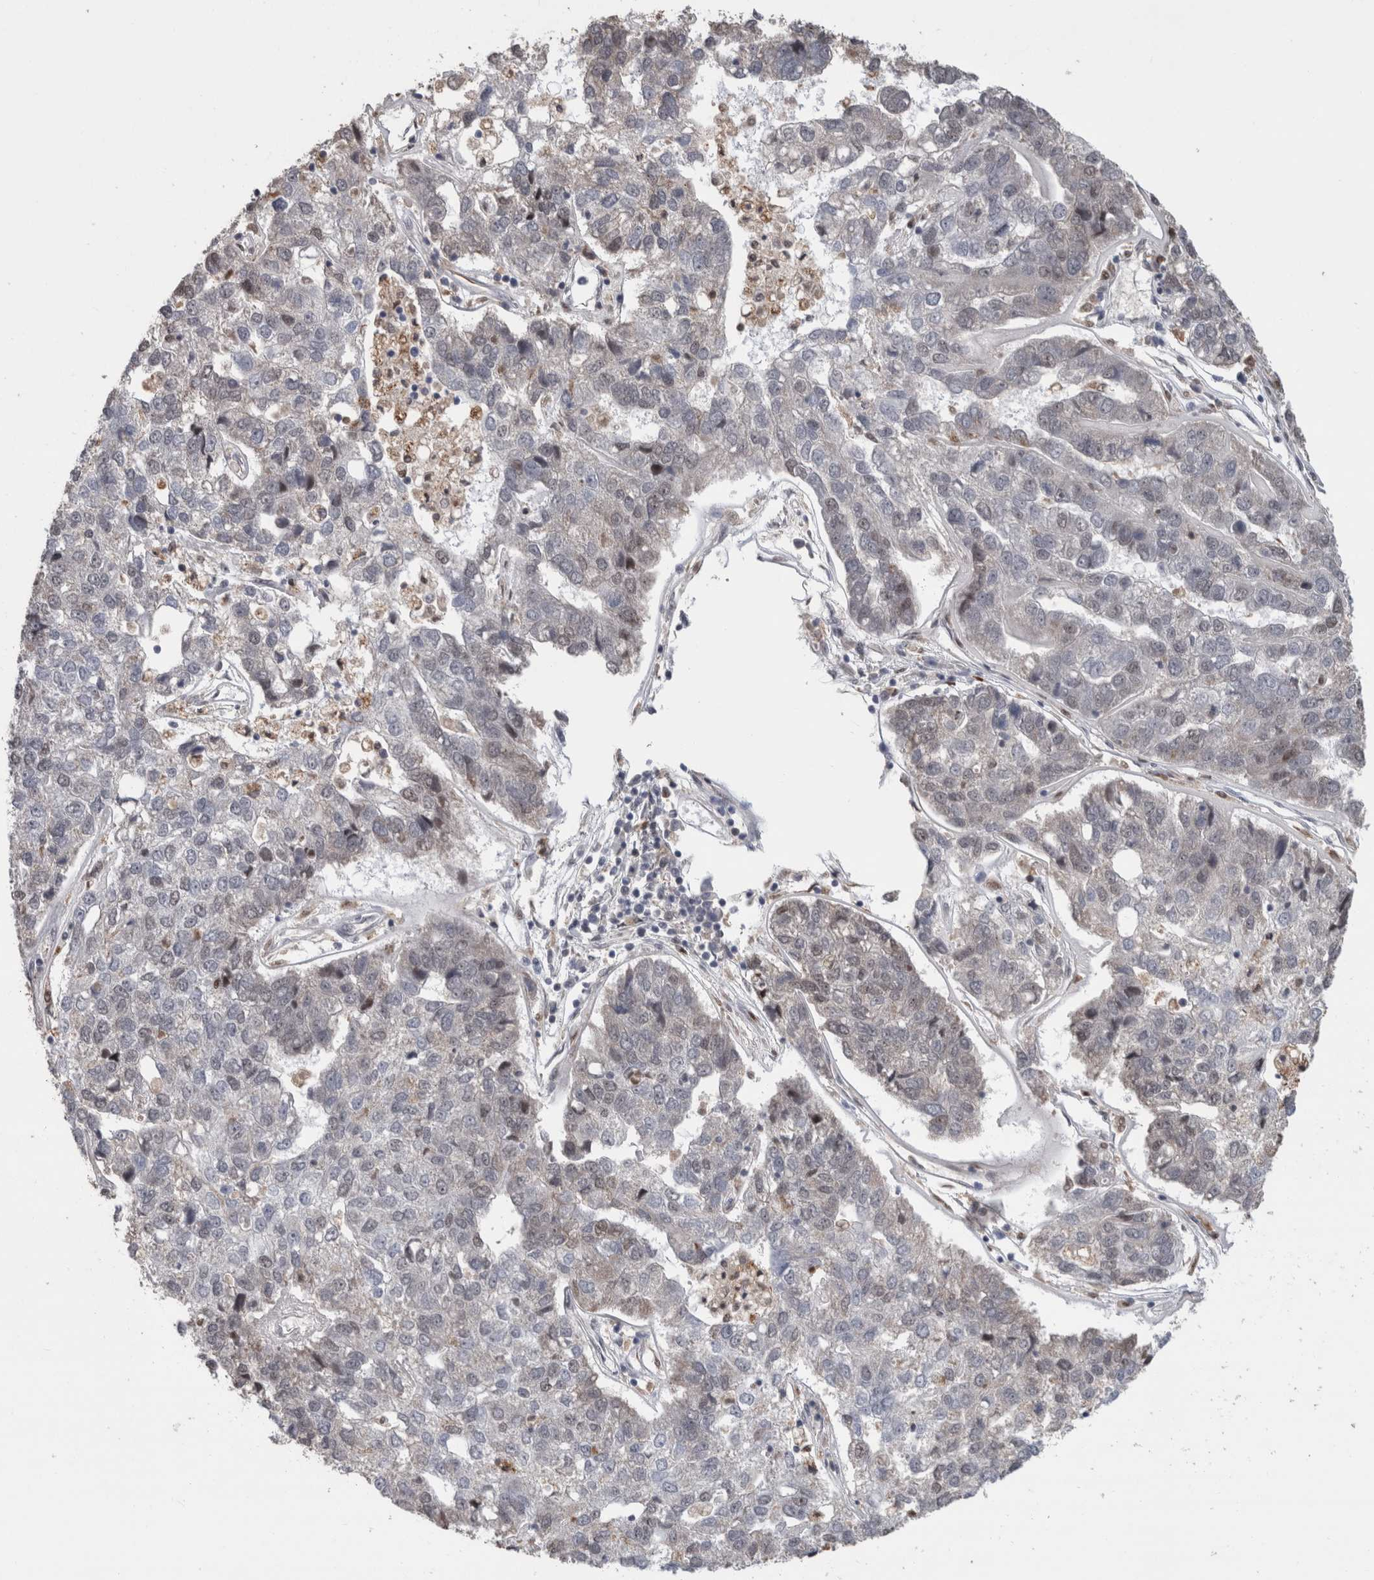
{"staining": {"intensity": "weak", "quantity": "25%-75%", "location": "nuclear"}, "tissue": "pancreatic cancer", "cell_type": "Tumor cells", "image_type": "cancer", "snomed": [{"axis": "morphology", "description": "Adenocarcinoma, NOS"}, {"axis": "topography", "description": "Pancreas"}], "caption": "A brown stain shows weak nuclear expression of a protein in human pancreatic cancer tumor cells.", "gene": "POLD2", "patient": {"sex": "female", "age": 61}}